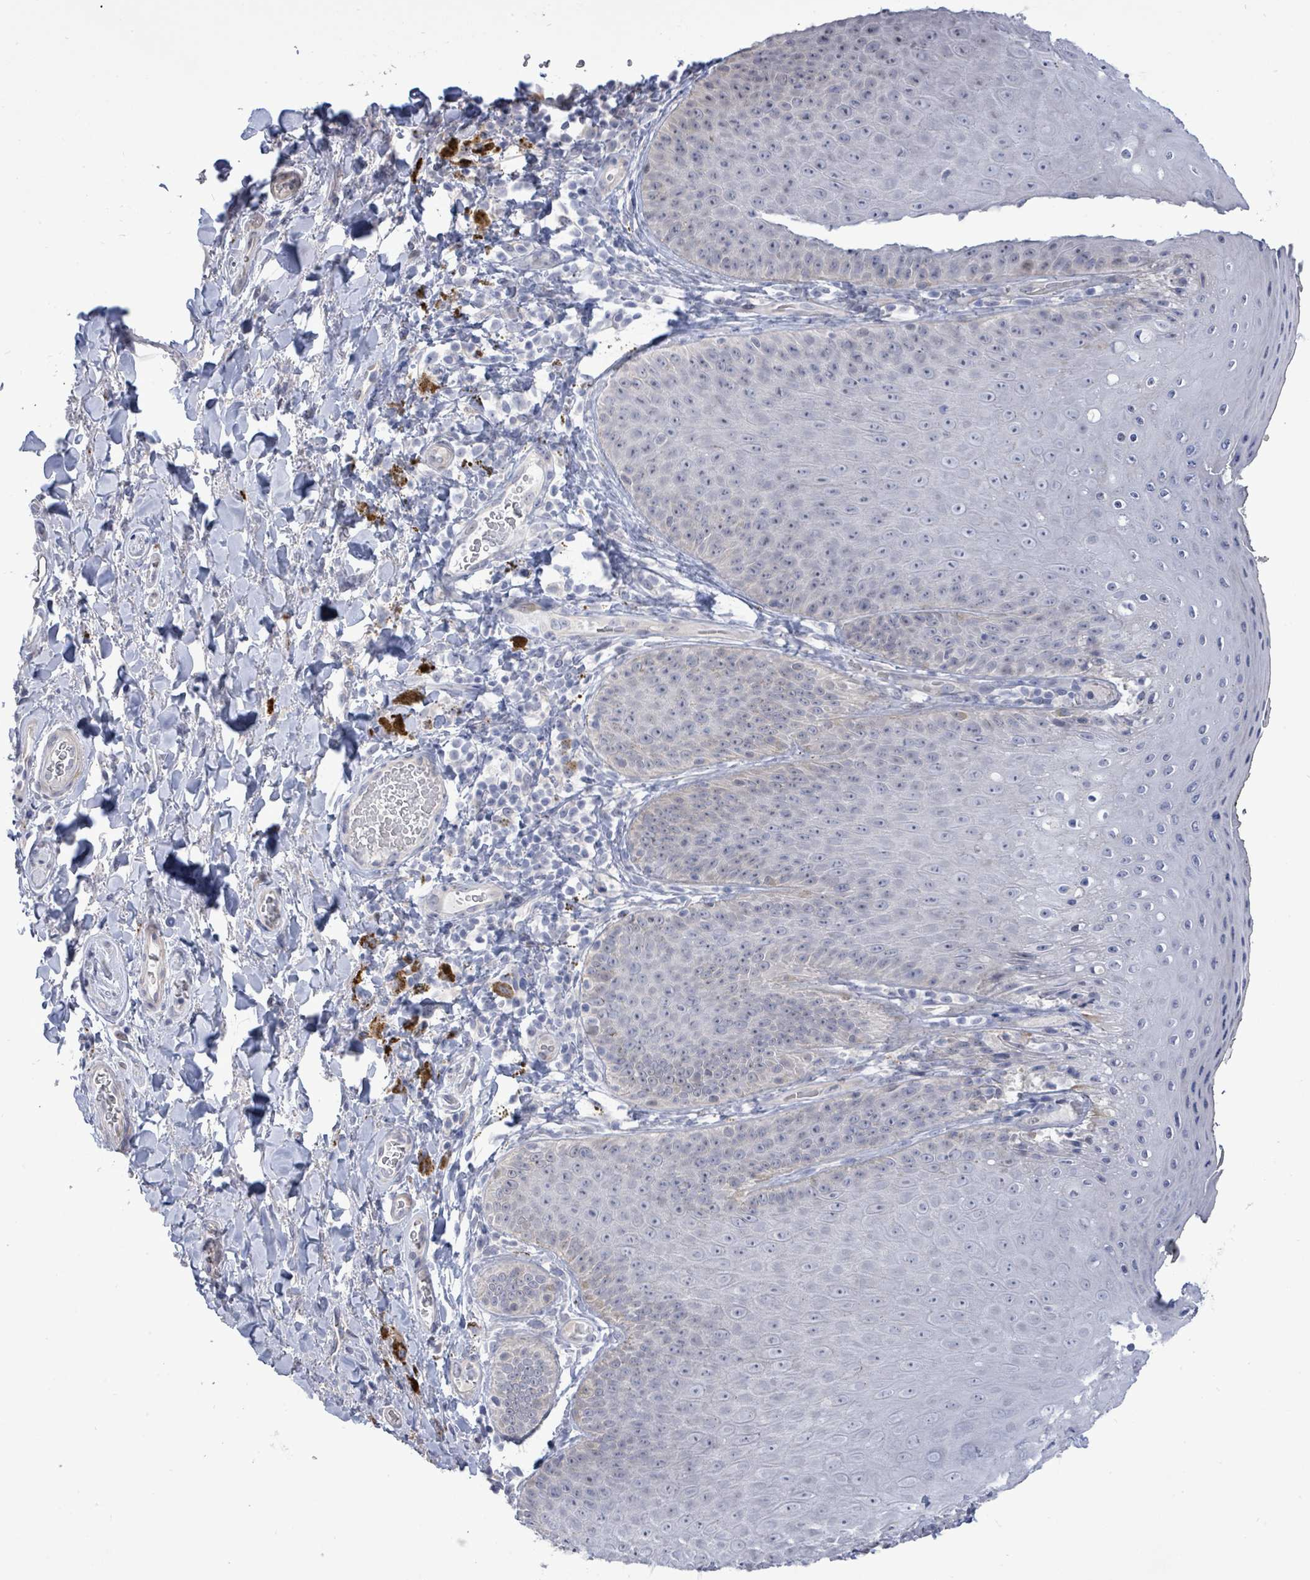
{"staining": {"intensity": "moderate", "quantity": "<25%", "location": "cytoplasmic/membranous"}, "tissue": "skin", "cell_type": "Epidermal cells", "image_type": "normal", "snomed": [{"axis": "morphology", "description": "Normal tissue, NOS"}, {"axis": "topography", "description": "Anal"}, {"axis": "topography", "description": "Peripheral nerve tissue"}], "caption": "An immunohistochemistry (IHC) histopathology image of benign tissue is shown. Protein staining in brown highlights moderate cytoplasmic/membranous positivity in skin within epidermal cells. (DAB (3,3'-diaminobenzidine) IHC, brown staining for protein, blue staining for nuclei).", "gene": "CT45A10", "patient": {"sex": "male", "age": 53}}